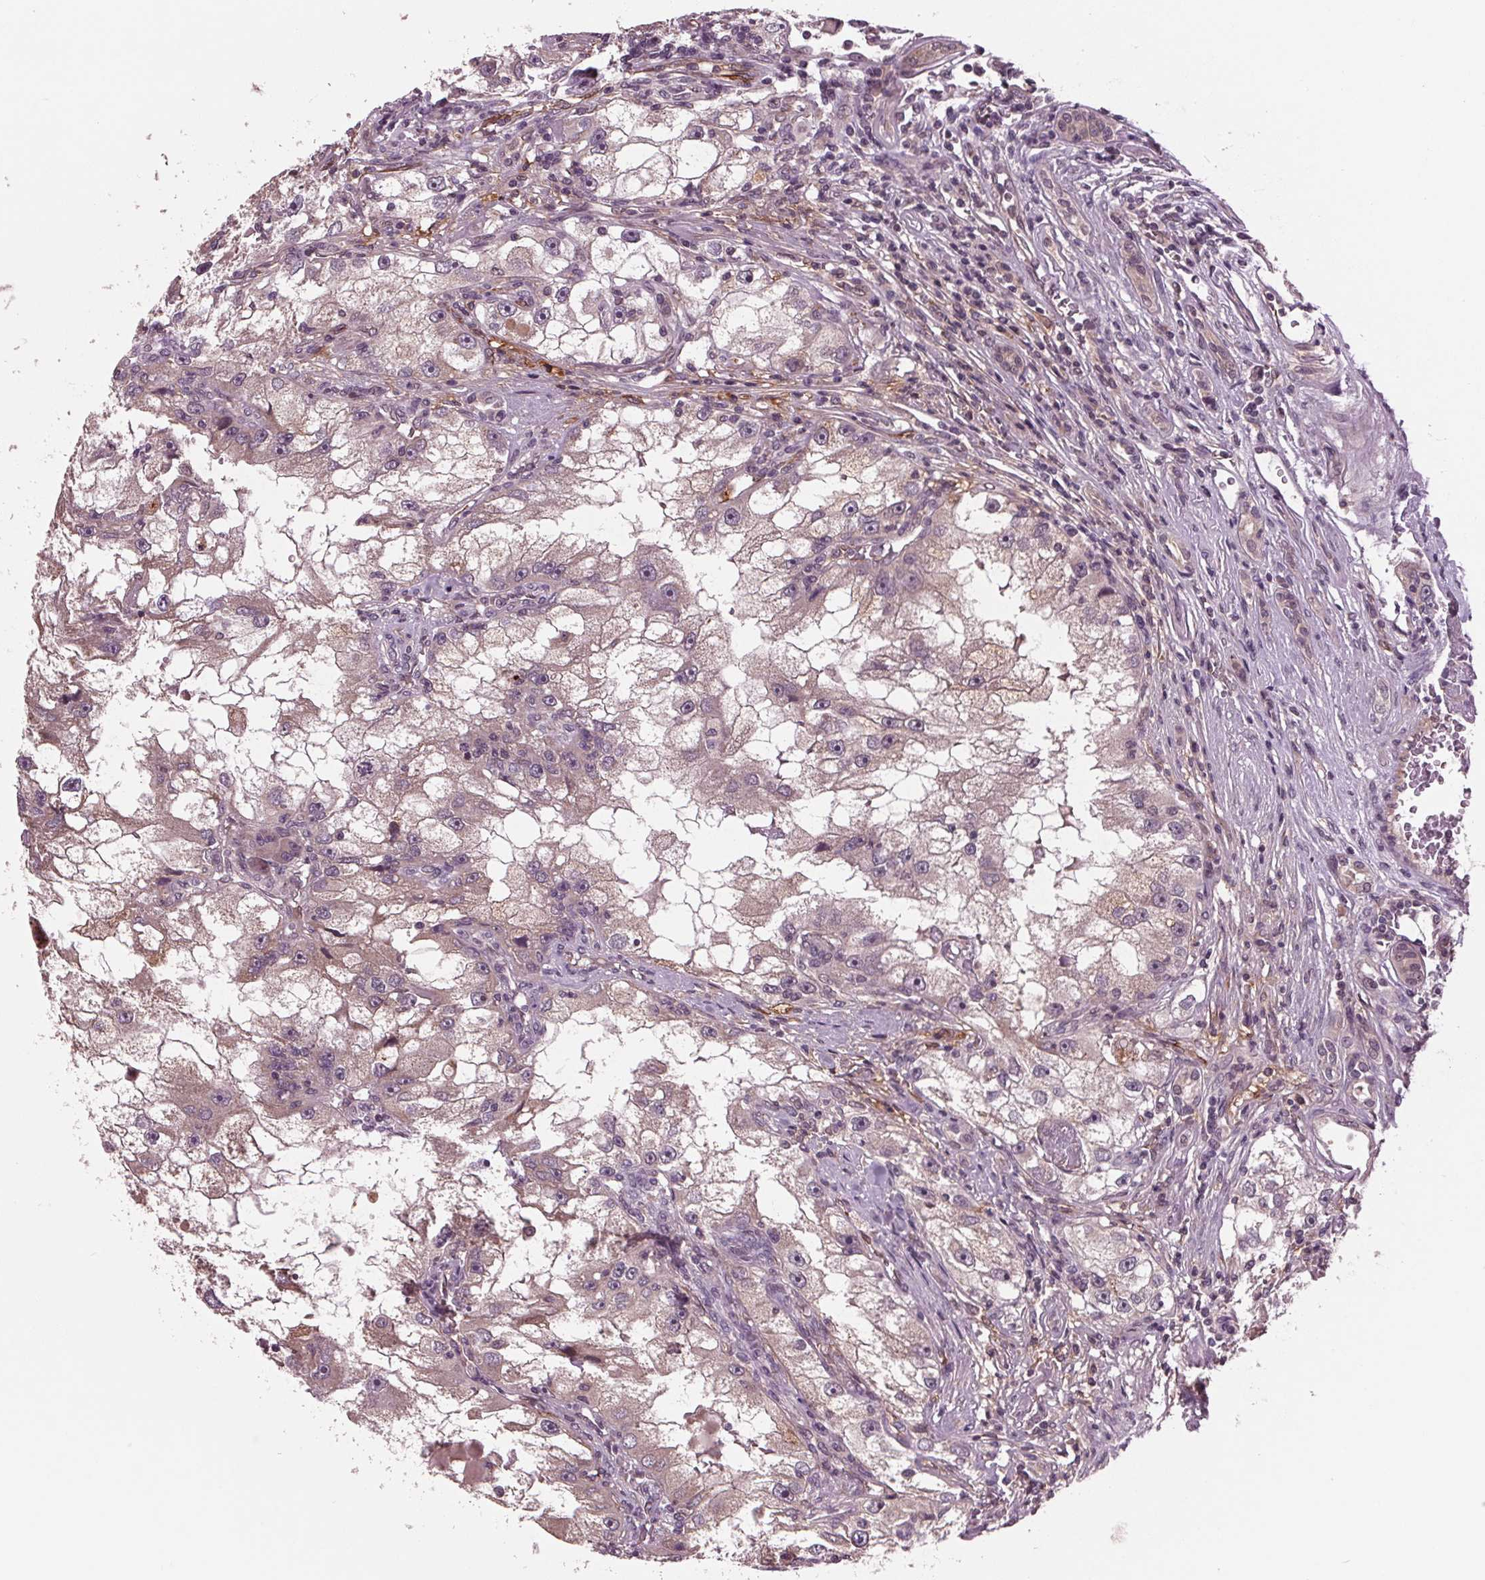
{"staining": {"intensity": "weak", "quantity": "25%-75%", "location": "cytoplasmic/membranous"}, "tissue": "renal cancer", "cell_type": "Tumor cells", "image_type": "cancer", "snomed": [{"axis": "morphology", "description": "Adenocarcinoma, NOS"}, {"axis": "topography", "description": "Kidney"}], "caption": "Immunohistochemistry (DAB) staining of renal adenocarcinoma displays weak cytoplasmic/membranous protein expression in approximately 25%-75% of tumor cells. The protein of interest is stained brown, and the nuclei are stained in blue (DAB (3,3'-diaminobenzidine) IHC with brightfield microscopy, high magnification).", "gene": "MAPK8", "patient": {"sex": "male", "age": 63}}